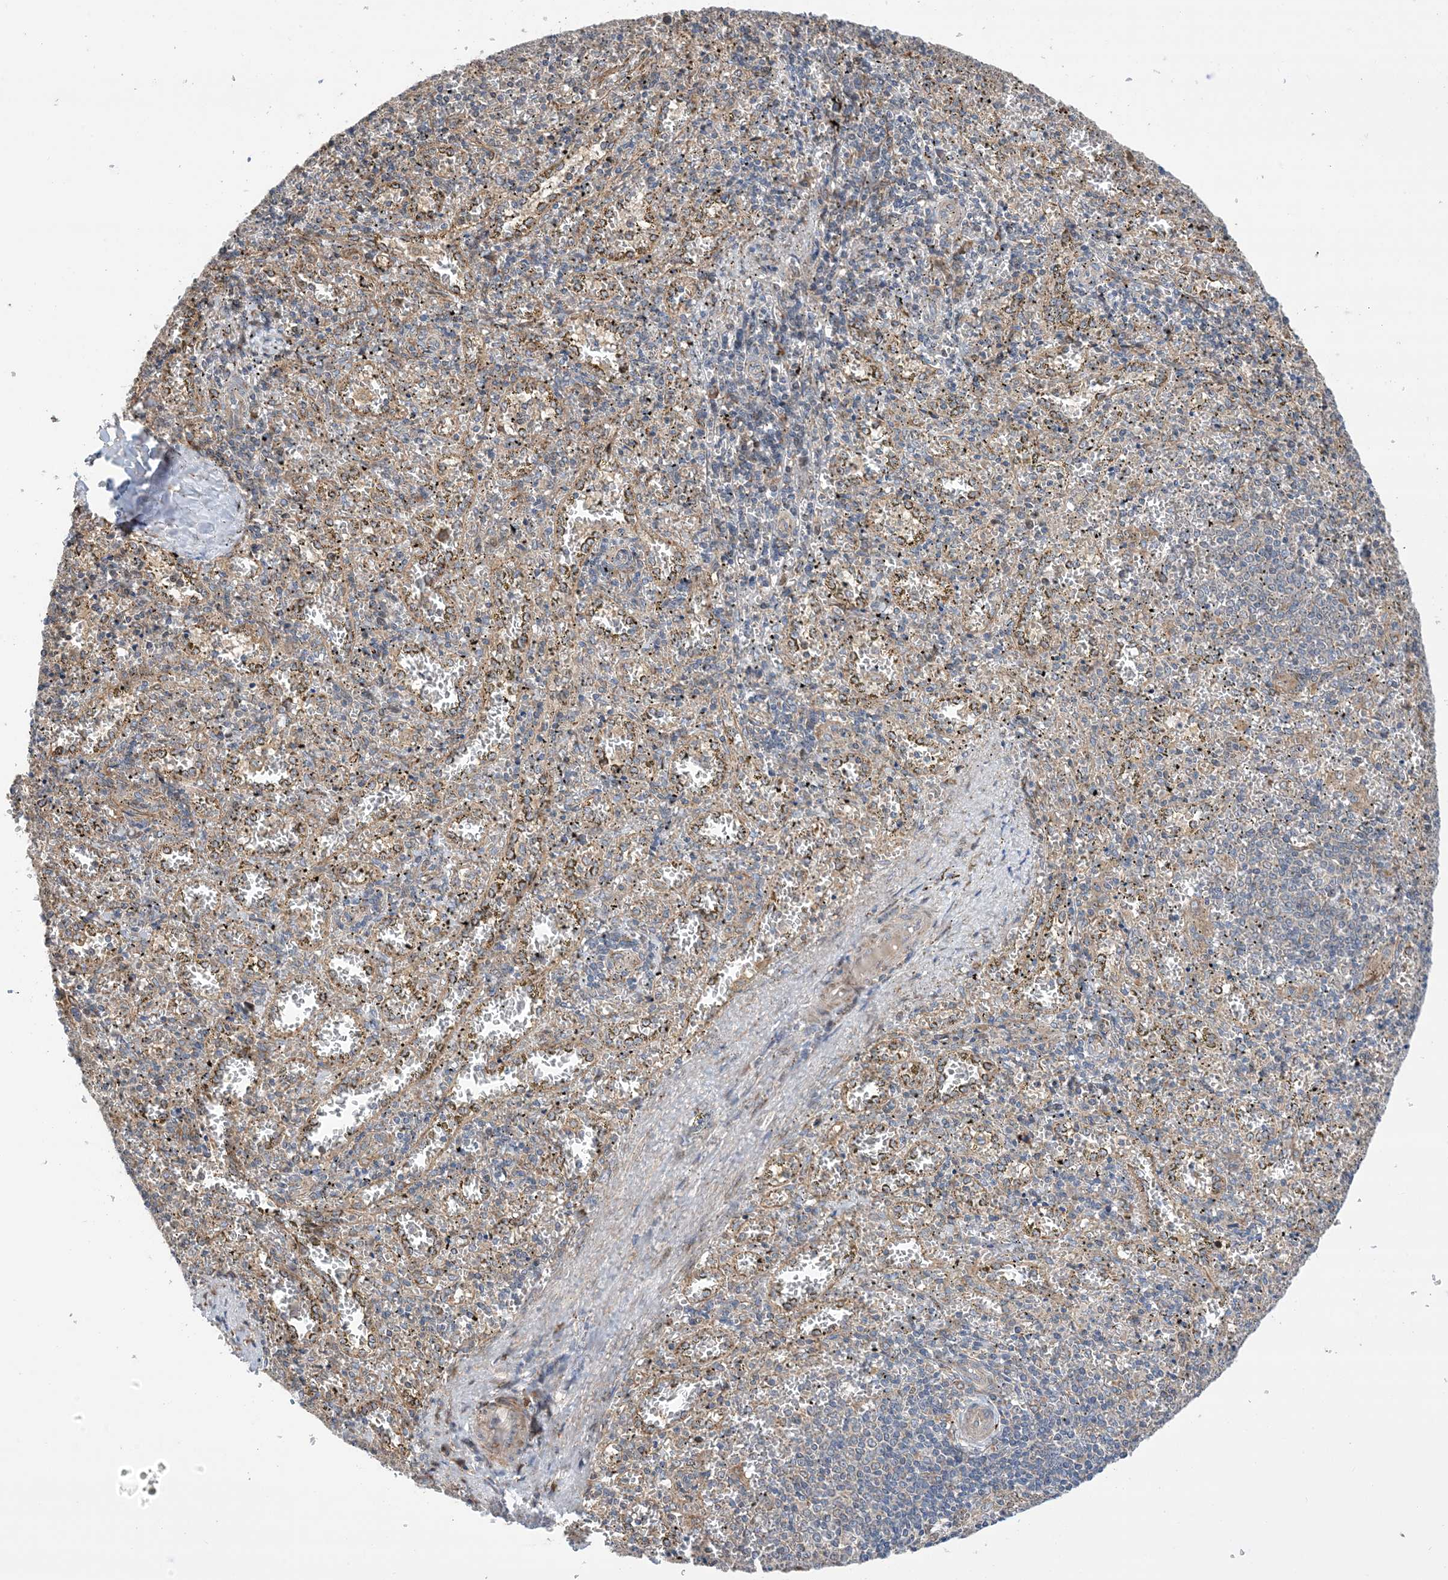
{"staining": {"intensity": "weak", "quantity": "<25%", "location": "cytoplasmic/membranous"}, "tissue": "spleen", "cell_type": "Cells in red pulp", "image_type": "normal", "snomed": [{"axis": "morphology", "description": "Normal tissue, NOS"}, {"axis": "topography", "description": "Spleen"}], "caption": "DAB immunohistochemical staining of benign spleen demonstrates no significant positivity in cells in red pulp. (Brightfield microscopy of DAB IHC at high magnification).", "gene": "CLEC16A", "patient": {"sex": "male", "age": 11}}